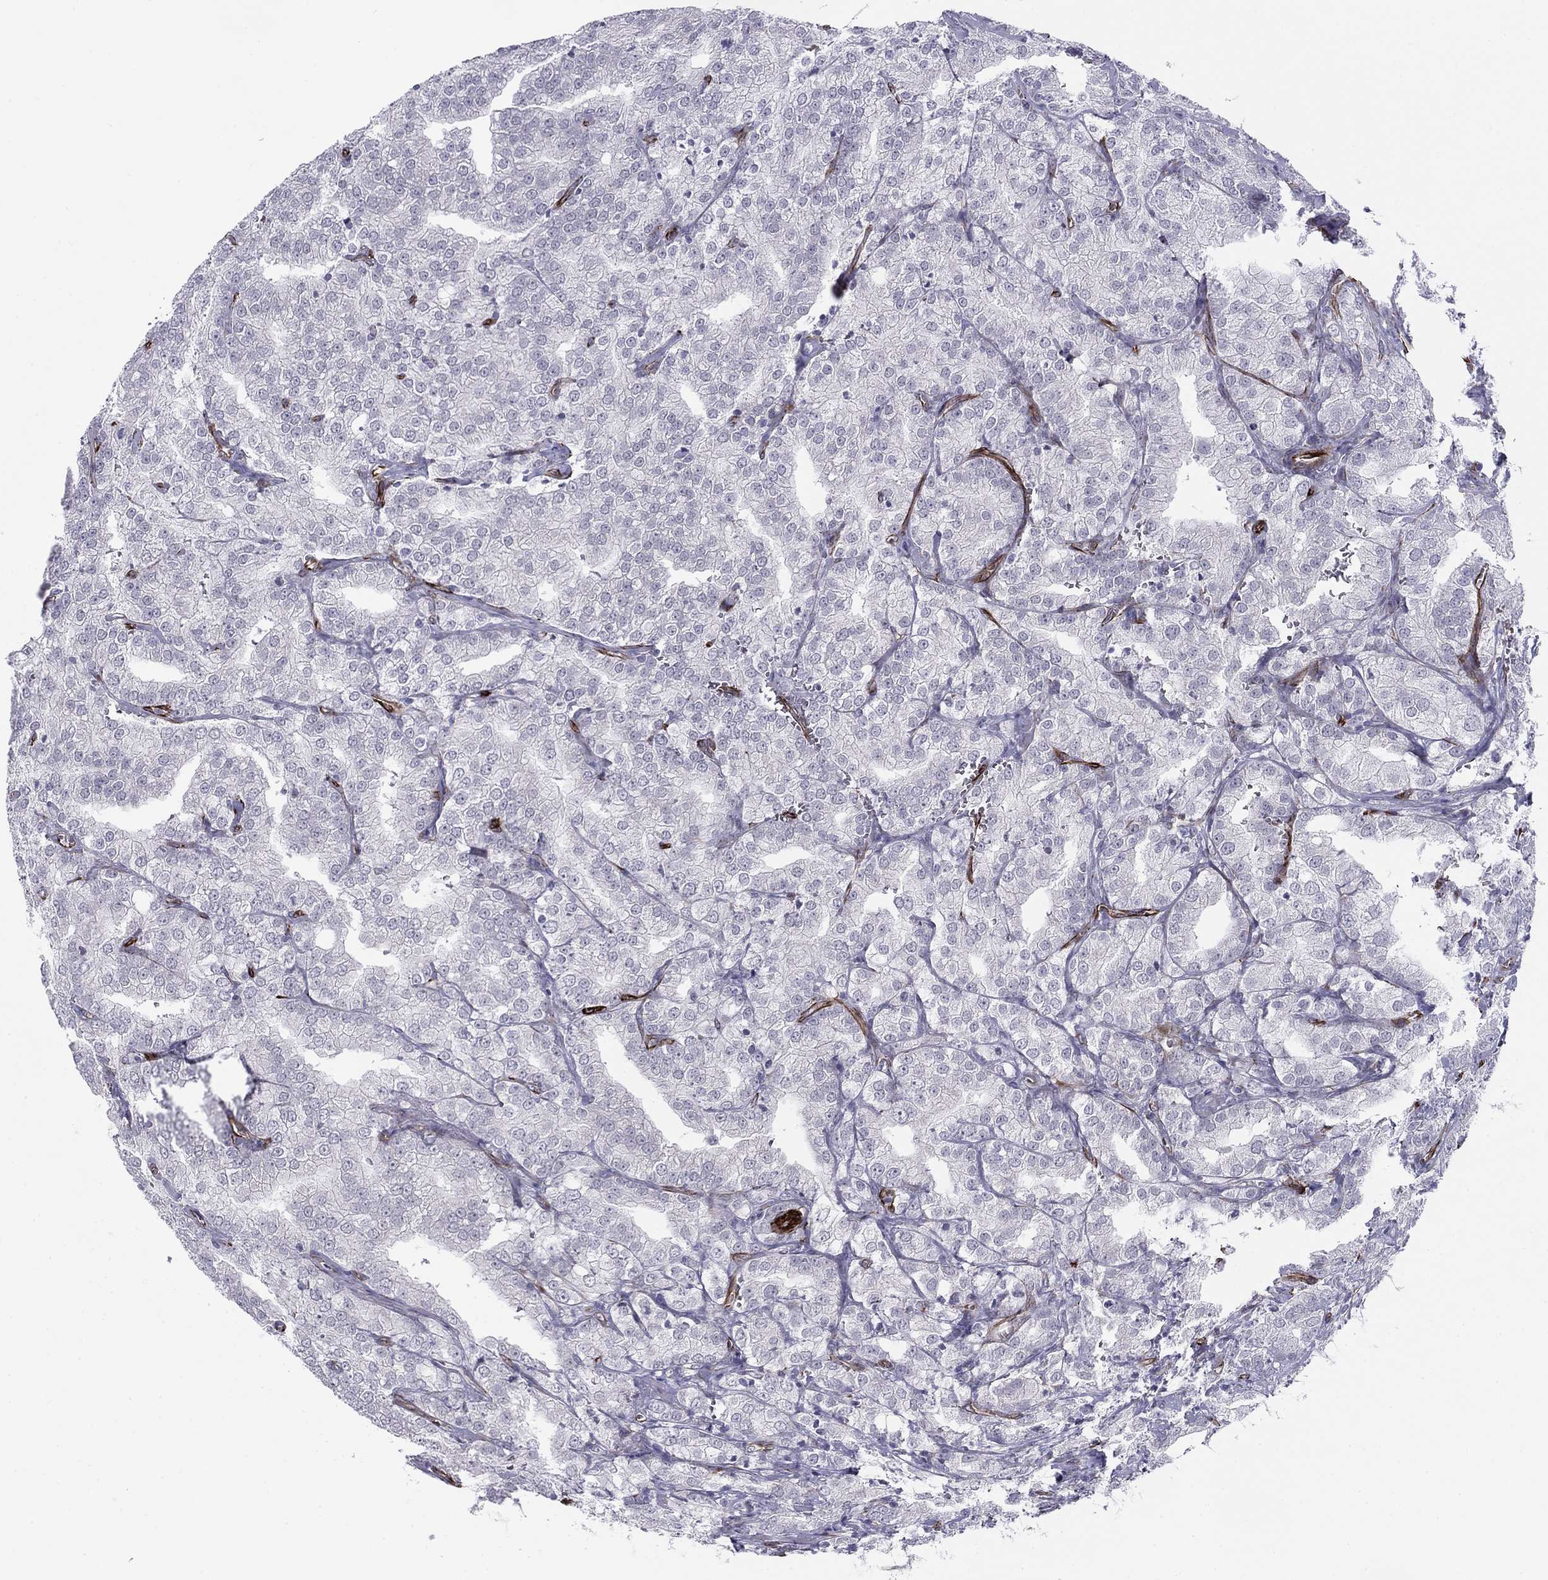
{"staining": {"intensity": "negative", "quantity": "none", "location": "none"}, "tissue": "prostate cancer", "cell_type": "Tumor cells", "image_type": "cancer", "snomed": [{"axis": "morphology", "description": "Adenocarcinoma, NOS"}, {"axis": "topography", "description": "Prostate"}], "caption": "The histopathology image displays no staining of tumor cells in prostate cancer (adenocarcinoma).", "gene": "ANKS4B", "patient": {"sex": "male", "age": 70}}